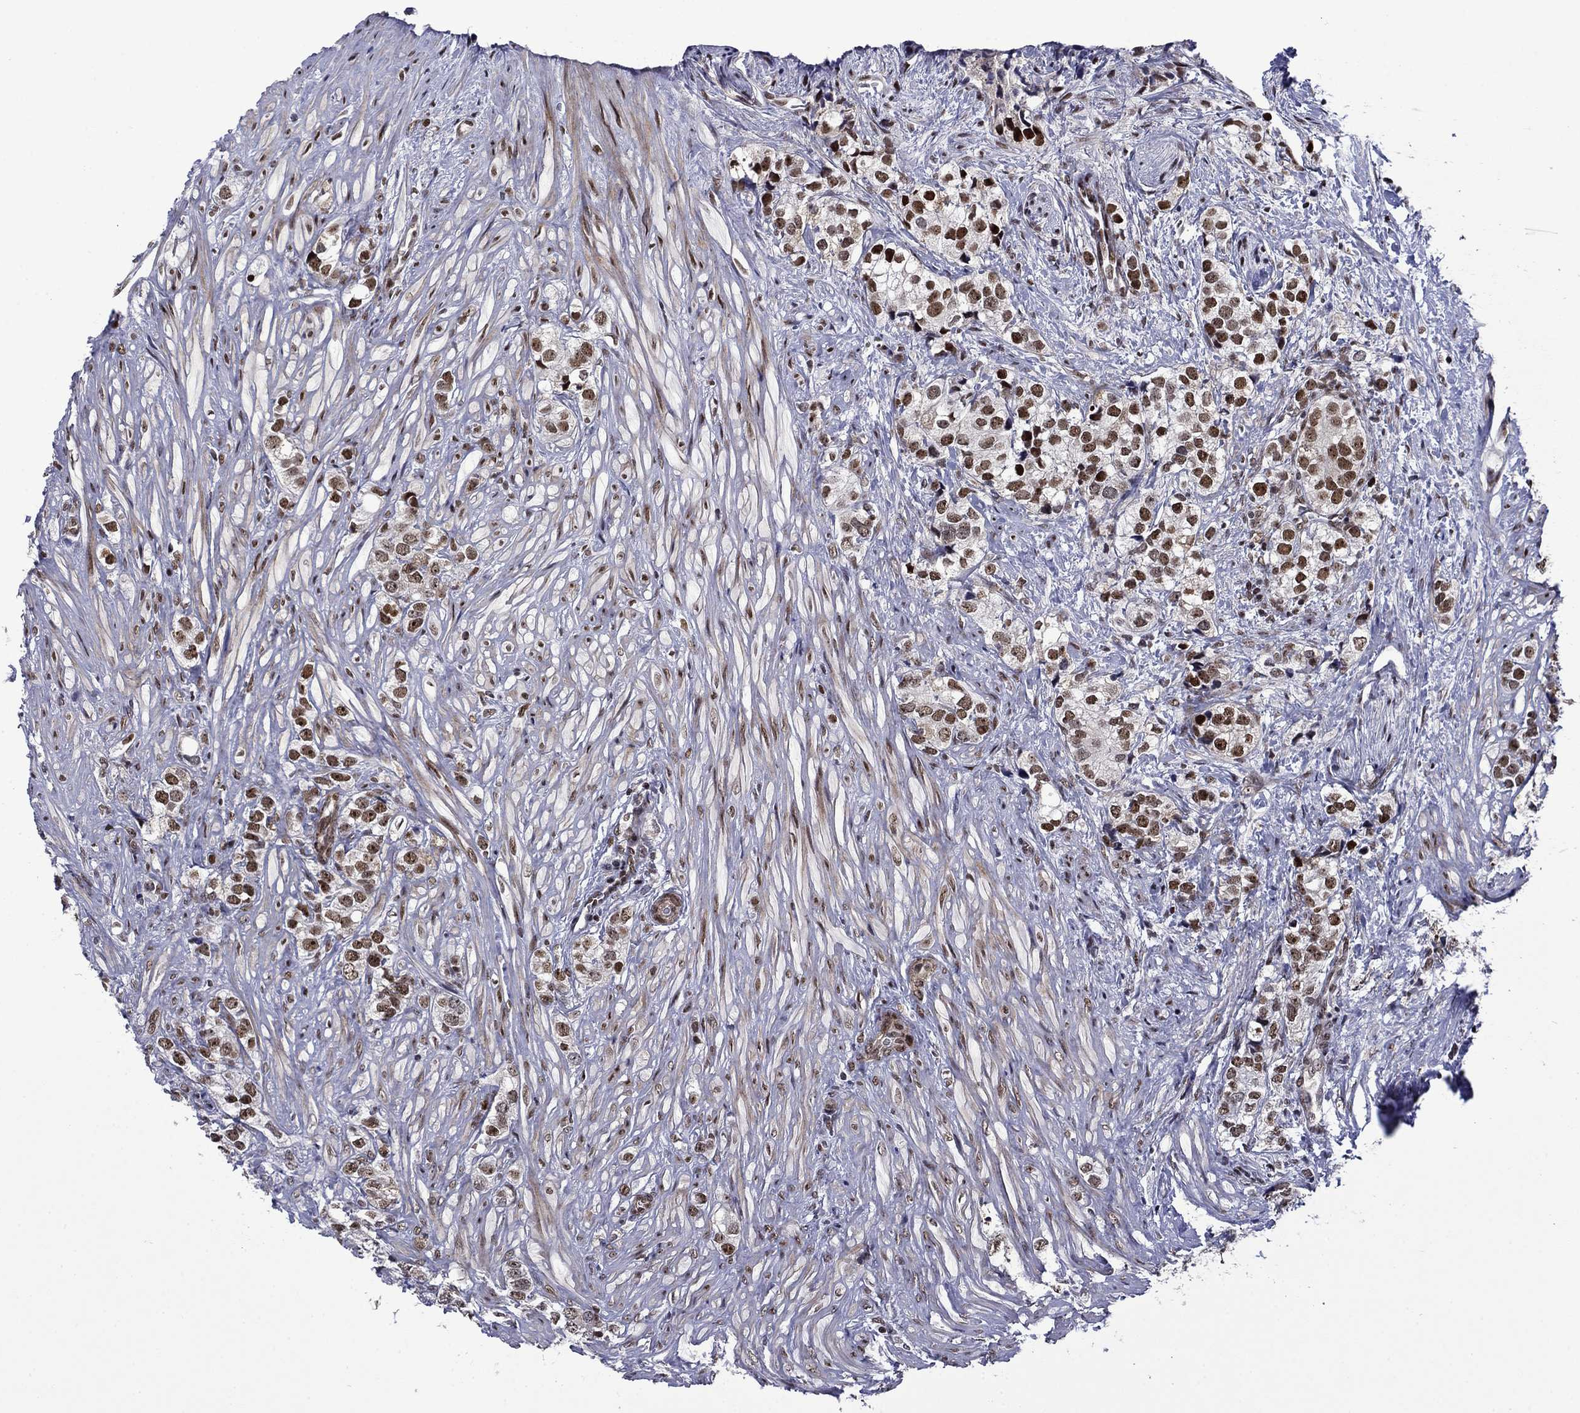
{"staining": {"intensity": "moderate", "quantity": "25%-75%", "location": "nuclear"}, "tissue": "prostate cancer", "cell_type": "Tumor cells", "image_type": "cancer", "snomed": [{"axis": "morphology", "description": "Adenocarcinoma, NOS"}, {"axis": "topography", "description": "Prostate and seminal vesicle, NOS"}], "caption": "Moderate nuclear protein expression is present in about 25%-75% of tumor cells in adenocarcinoma (prostate).", "gene": "SURF2", "patient": {"sex": "male", "age": 63}}